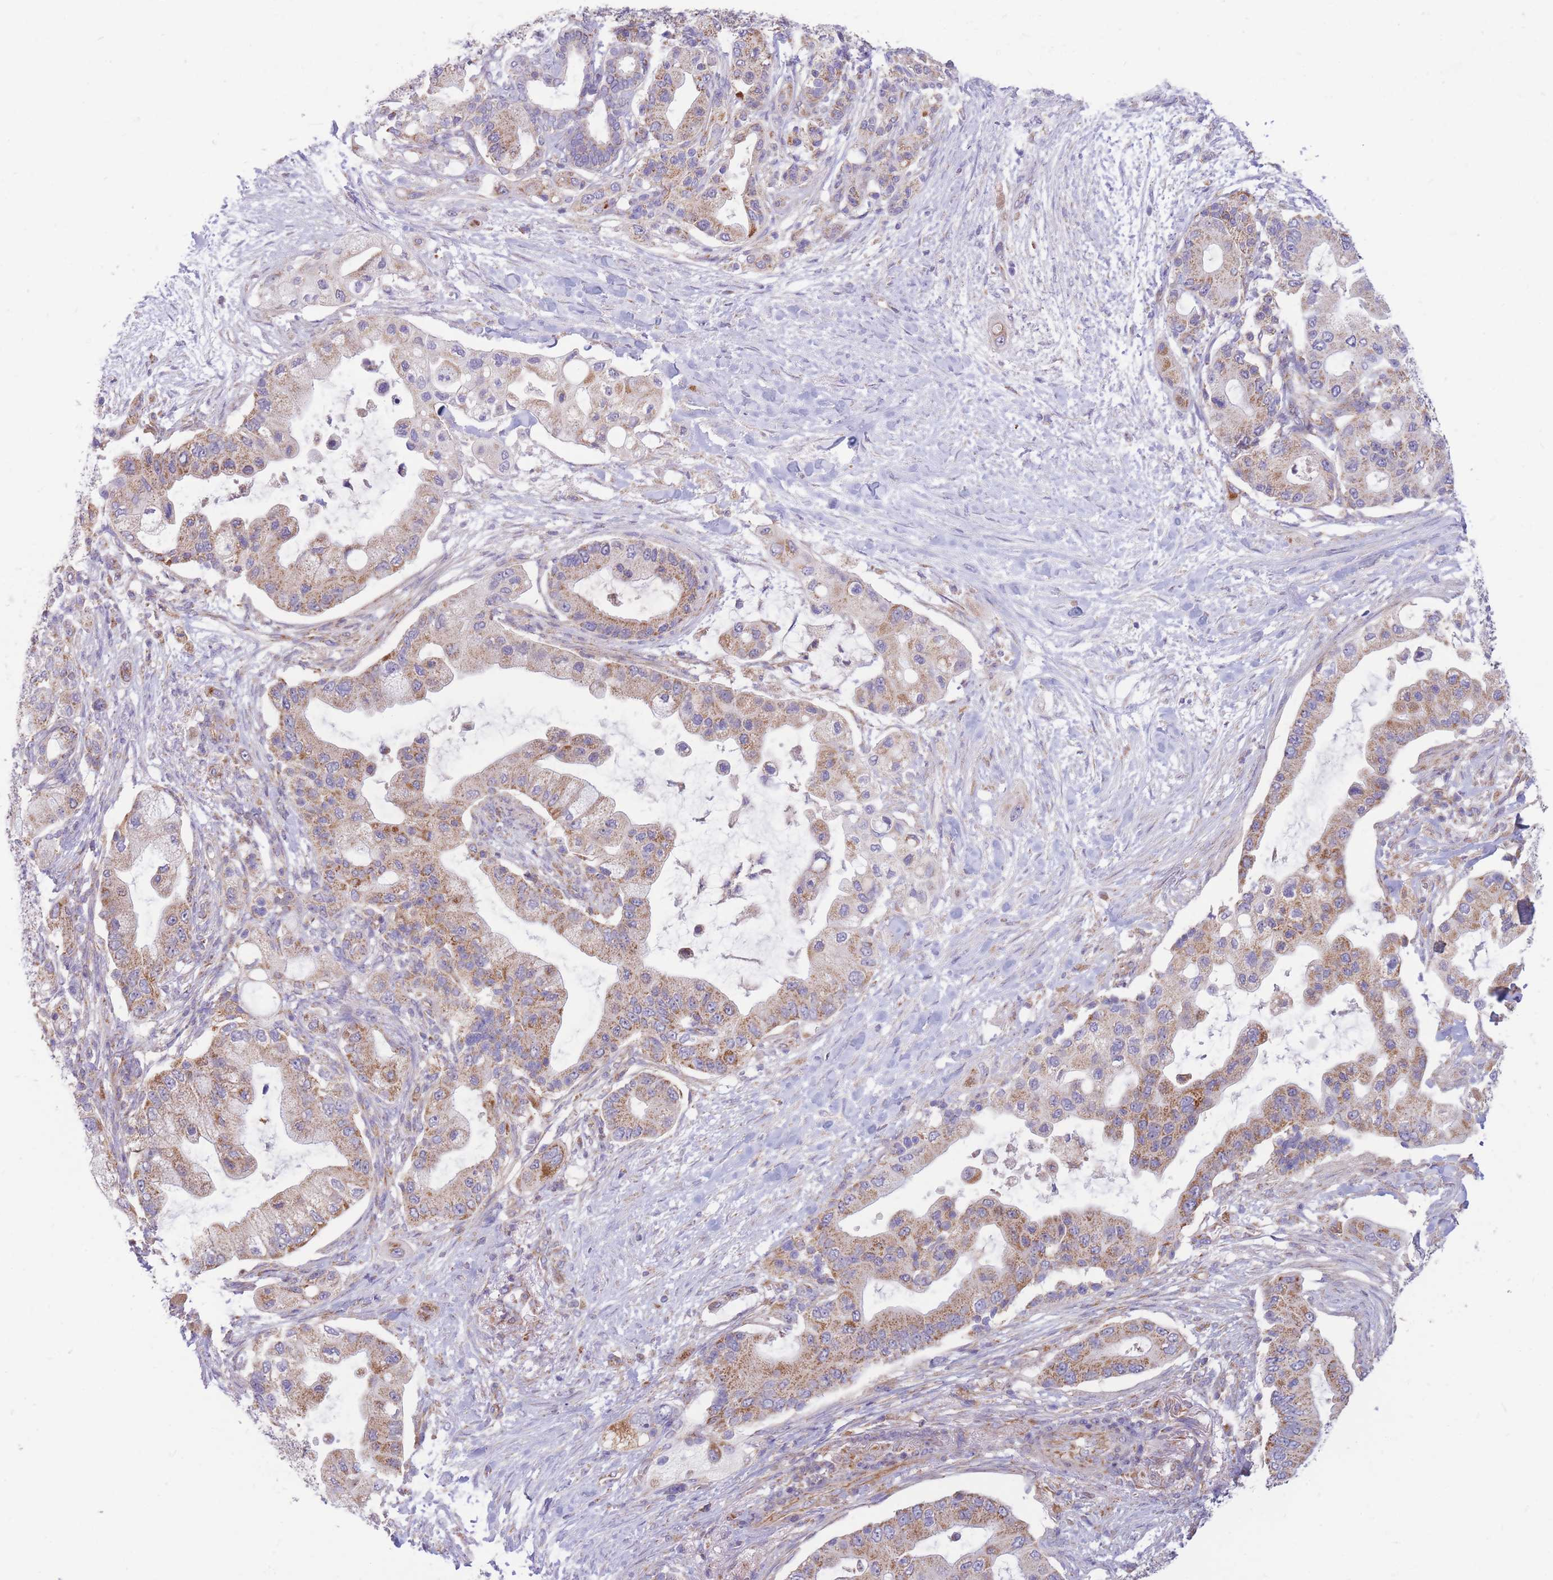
{"staining": {"intensity": "moderate", "quantity": "25%-75%", "location": "cytoplasmic/membranous"}, "tissue": "pancreatic cancer", "cell_type": "Tumor cells", "image_type": "cancer", "snomed": [{"axis": "morphology", "description": "Adenocarcinoma, NOS"}, {"axis": "topography", "description": "Pancreas"}], "caption": "Protein staining of pancreatic cancer tissue exhibits moderate cytoplasmic/membranous staining in about 25%-75% of tumor cells.", "gene": "MRPS9", "patient": {"sex": "male", "age": 57}}